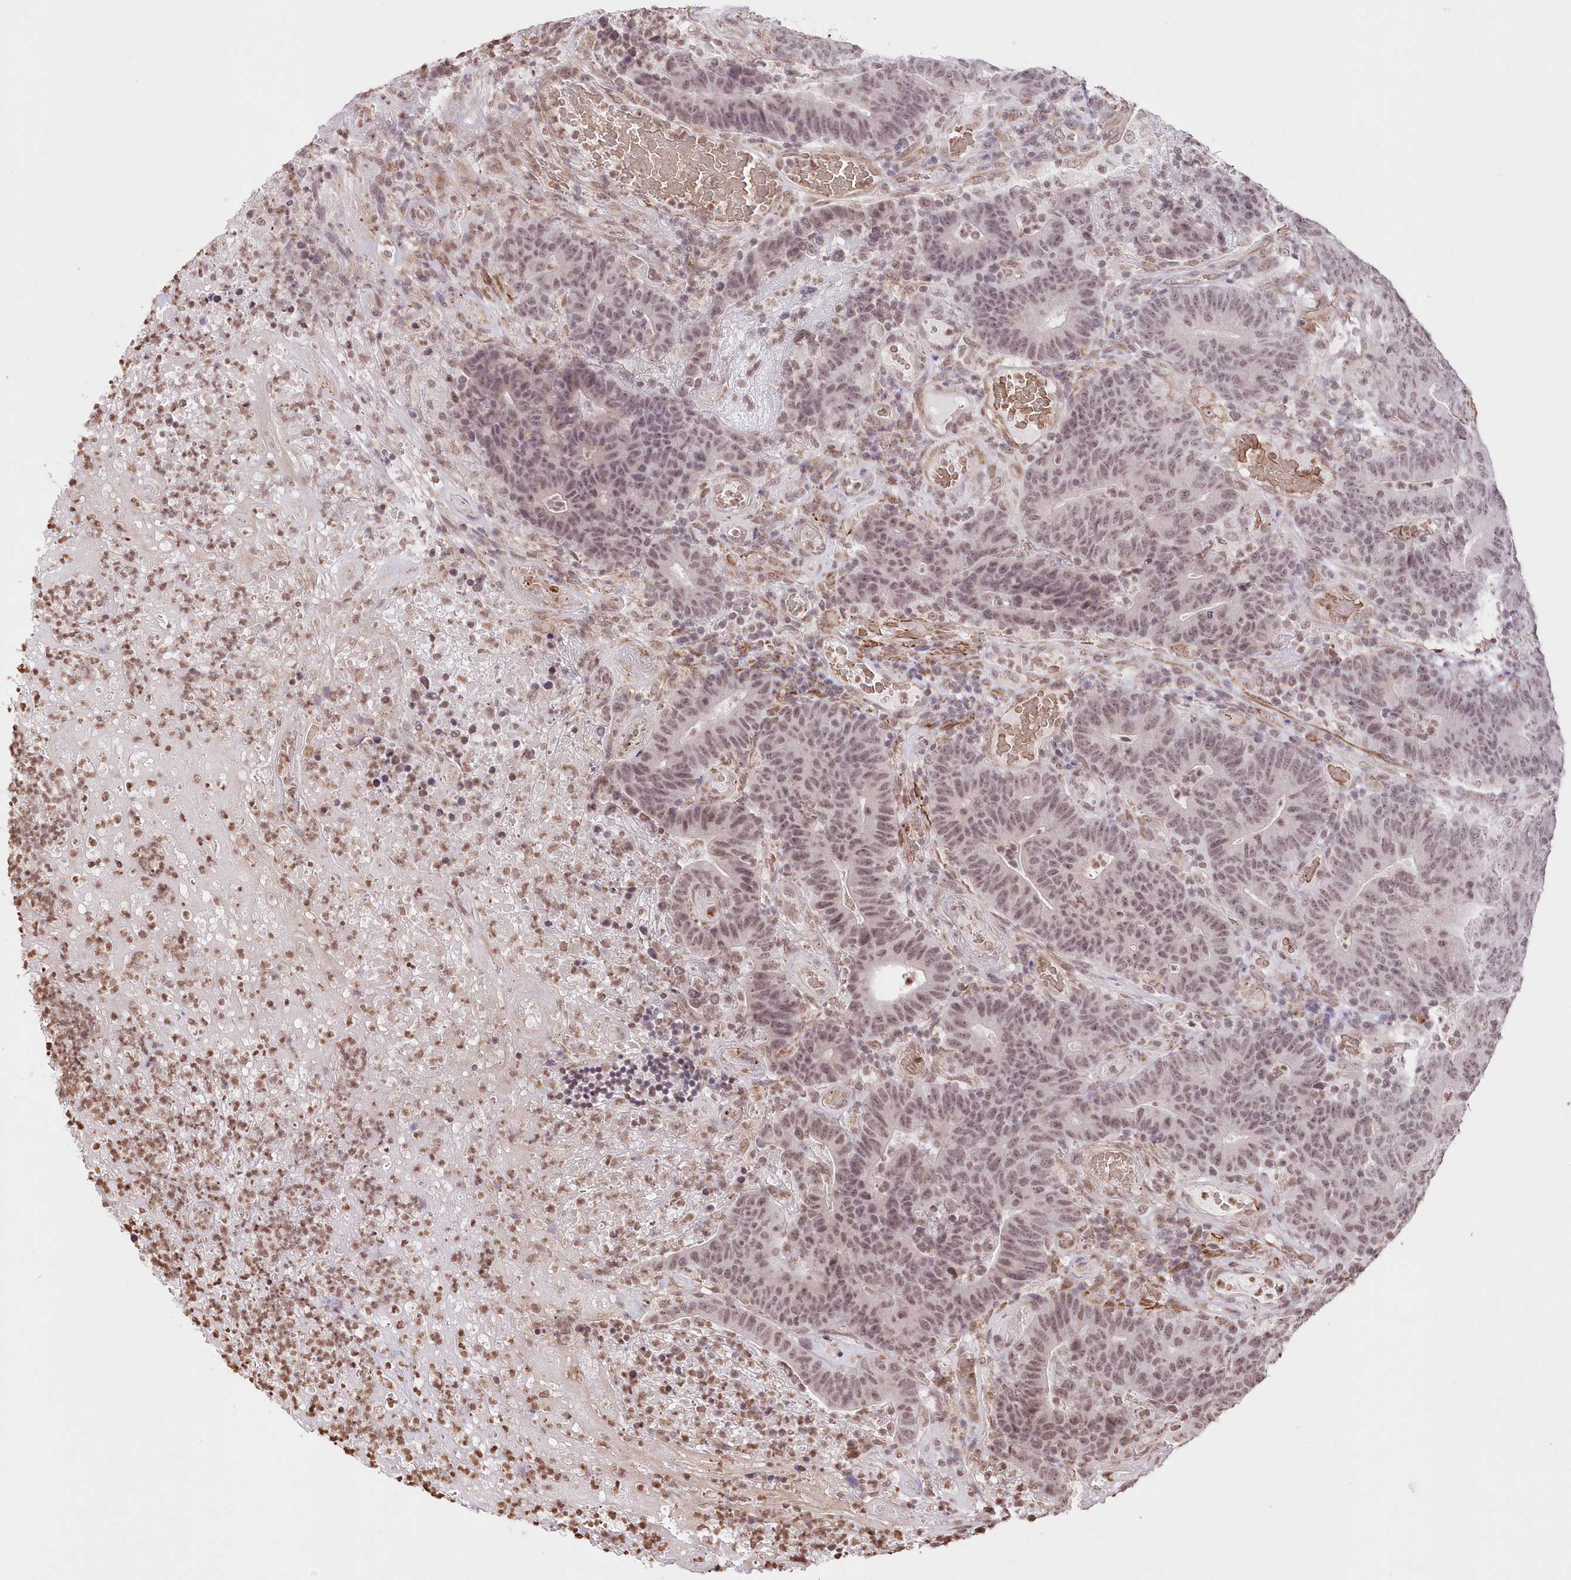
{"staining": {"intensity": "weak", "quantity": "<25%", "location": "nuclear"}, "tissue": "colorectal cancer", "cell_type": "Tumor cells", "image_type": "cancer", "snomed": [{"axis": "morphology", "description": "Normal tissue, NOS"}, {"axis": "morphology", "description": "Adenocarcinoma, NOS"}, {"axis": "topography", "description": "Colon"}], "caption": "A histopathology image of human adenocarcinoma (colorectal) is negative for staining in tumor cells.", "gene": "RBM27", "patient": {"sex": "female", "age": 75}}